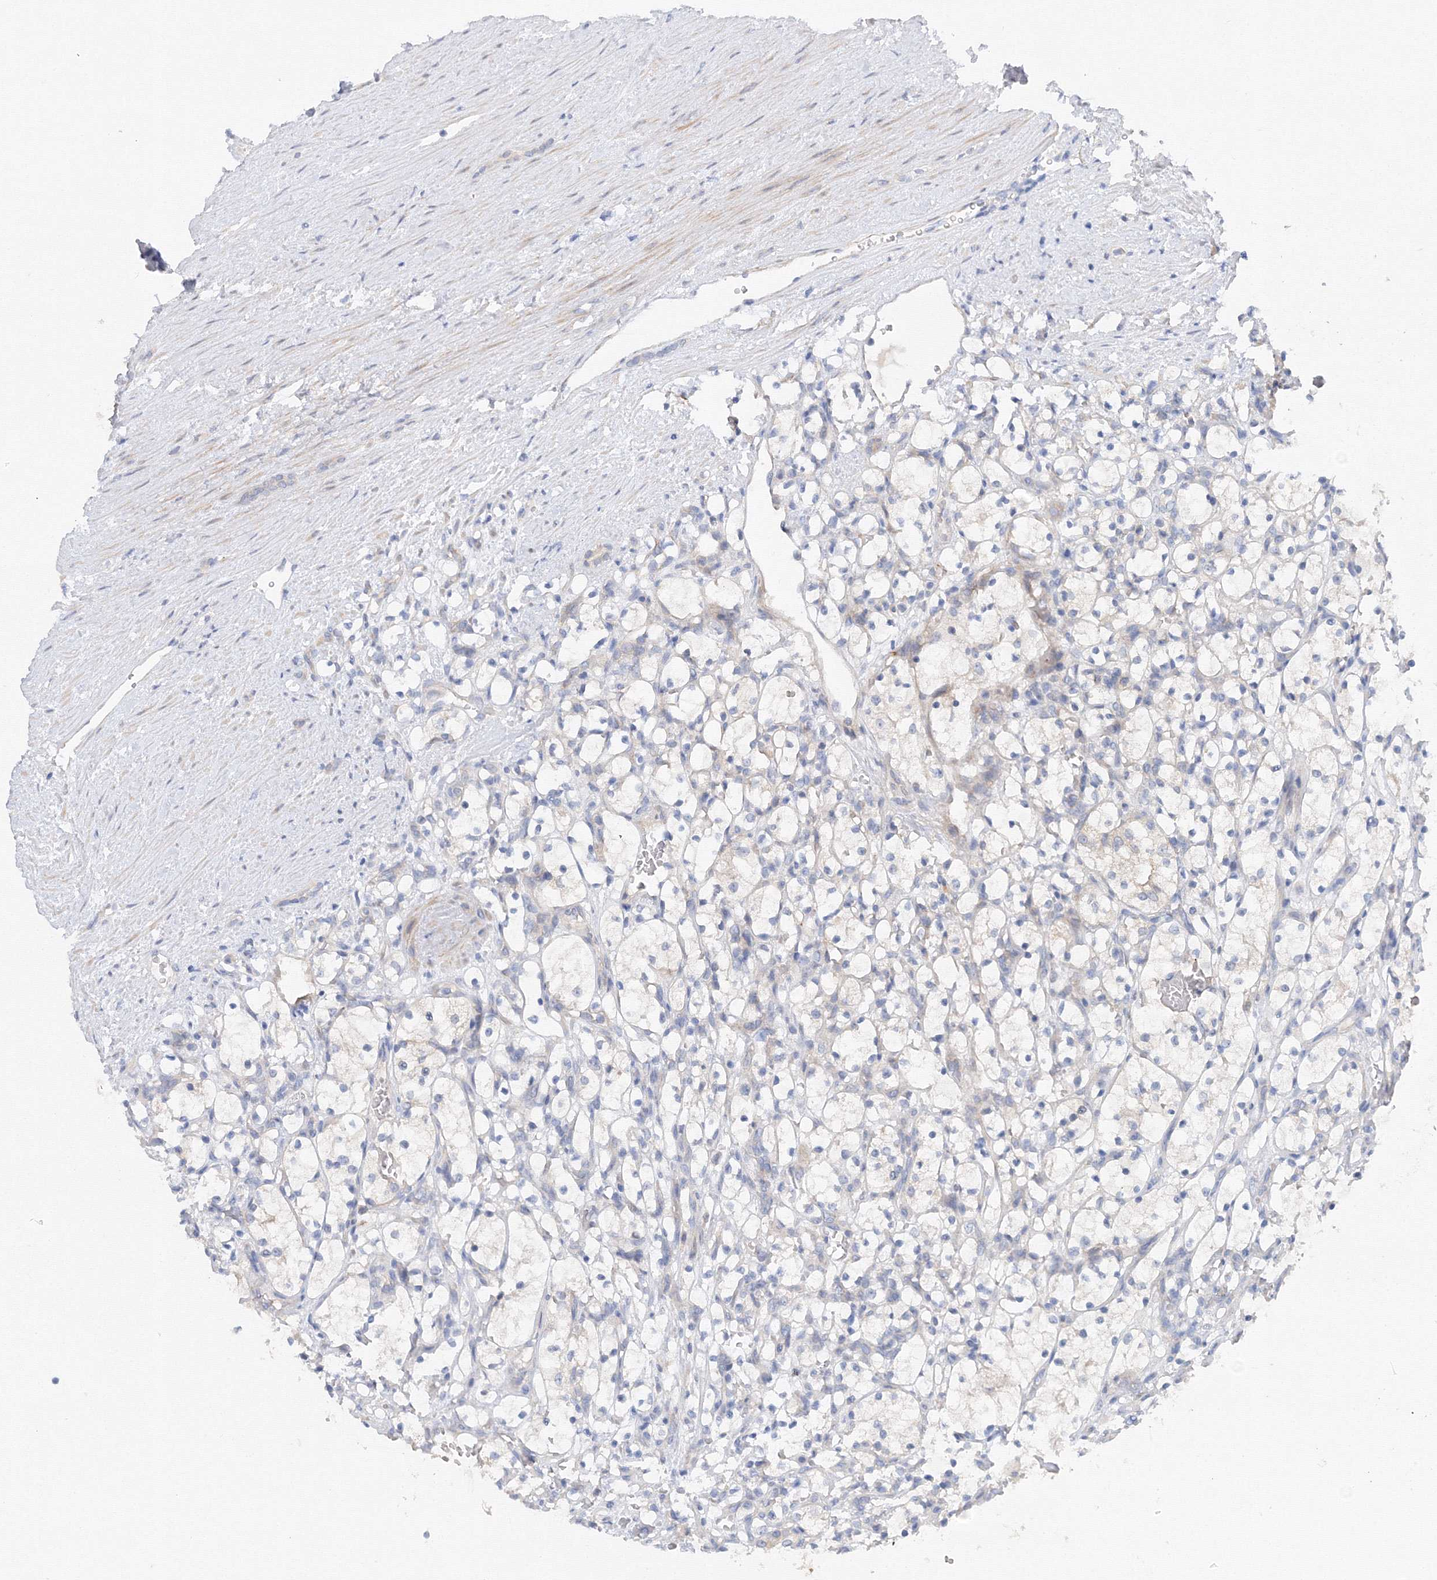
{"staining": {"intensity": "negative", "quantity": "none", "location": "none"}, "tissue": "renal cancer", "cell_type": "Tumor cells", "image_type": "cancer", "snomed": [{"axis": "morphology", "description": "Adenocarcinoma, NOS"}, {"axis": "topography", "description": "Kidney"}], "caption": "The image displays no significant expression in tumor cells of renal adenocarcinoma.", "gene": "DIS3L2", "patient": {"sex": "female", "age": 69}}